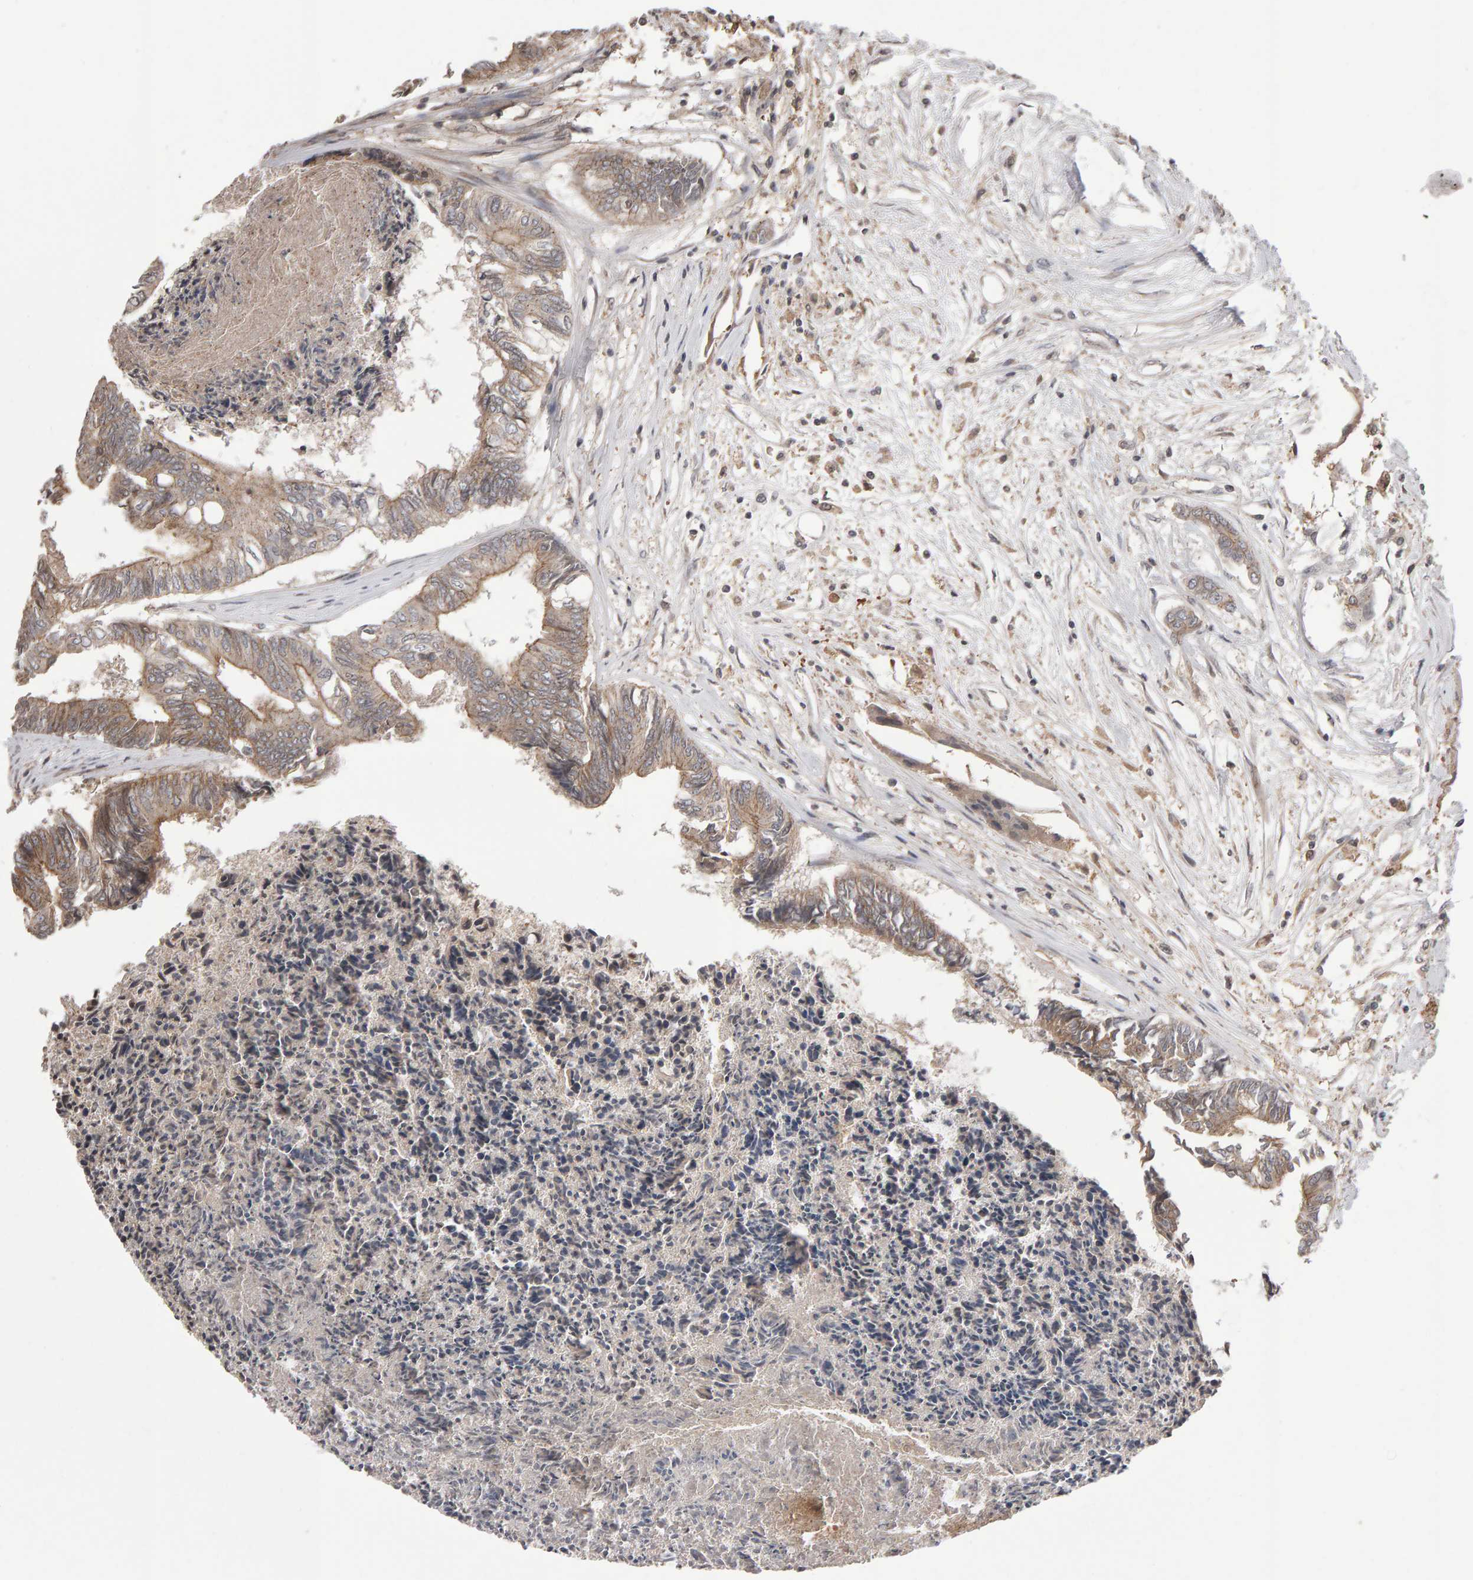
{"staining": {"intensity": "weak", "quantity": ">75%", "location": "cytoplasmic/membranous"}, "tissue": "colorectal cancer", "cell_type": "Tumor cells", "image_type": "cancer", "snomed": [{"axis": "morphology", "description": "Adenocarcinoma, NOS"}, {"axis": "topography", "description": "Rectum"}], "caption": "Immunohistochemical staining of human colorectal adenocarcinoma exhibits low levels of weak cytoplasmic/membranous protein expression in about >75% of tumor cells.", "gene": "SCRIB", "patient": {"sex": "male", "age": 63}}